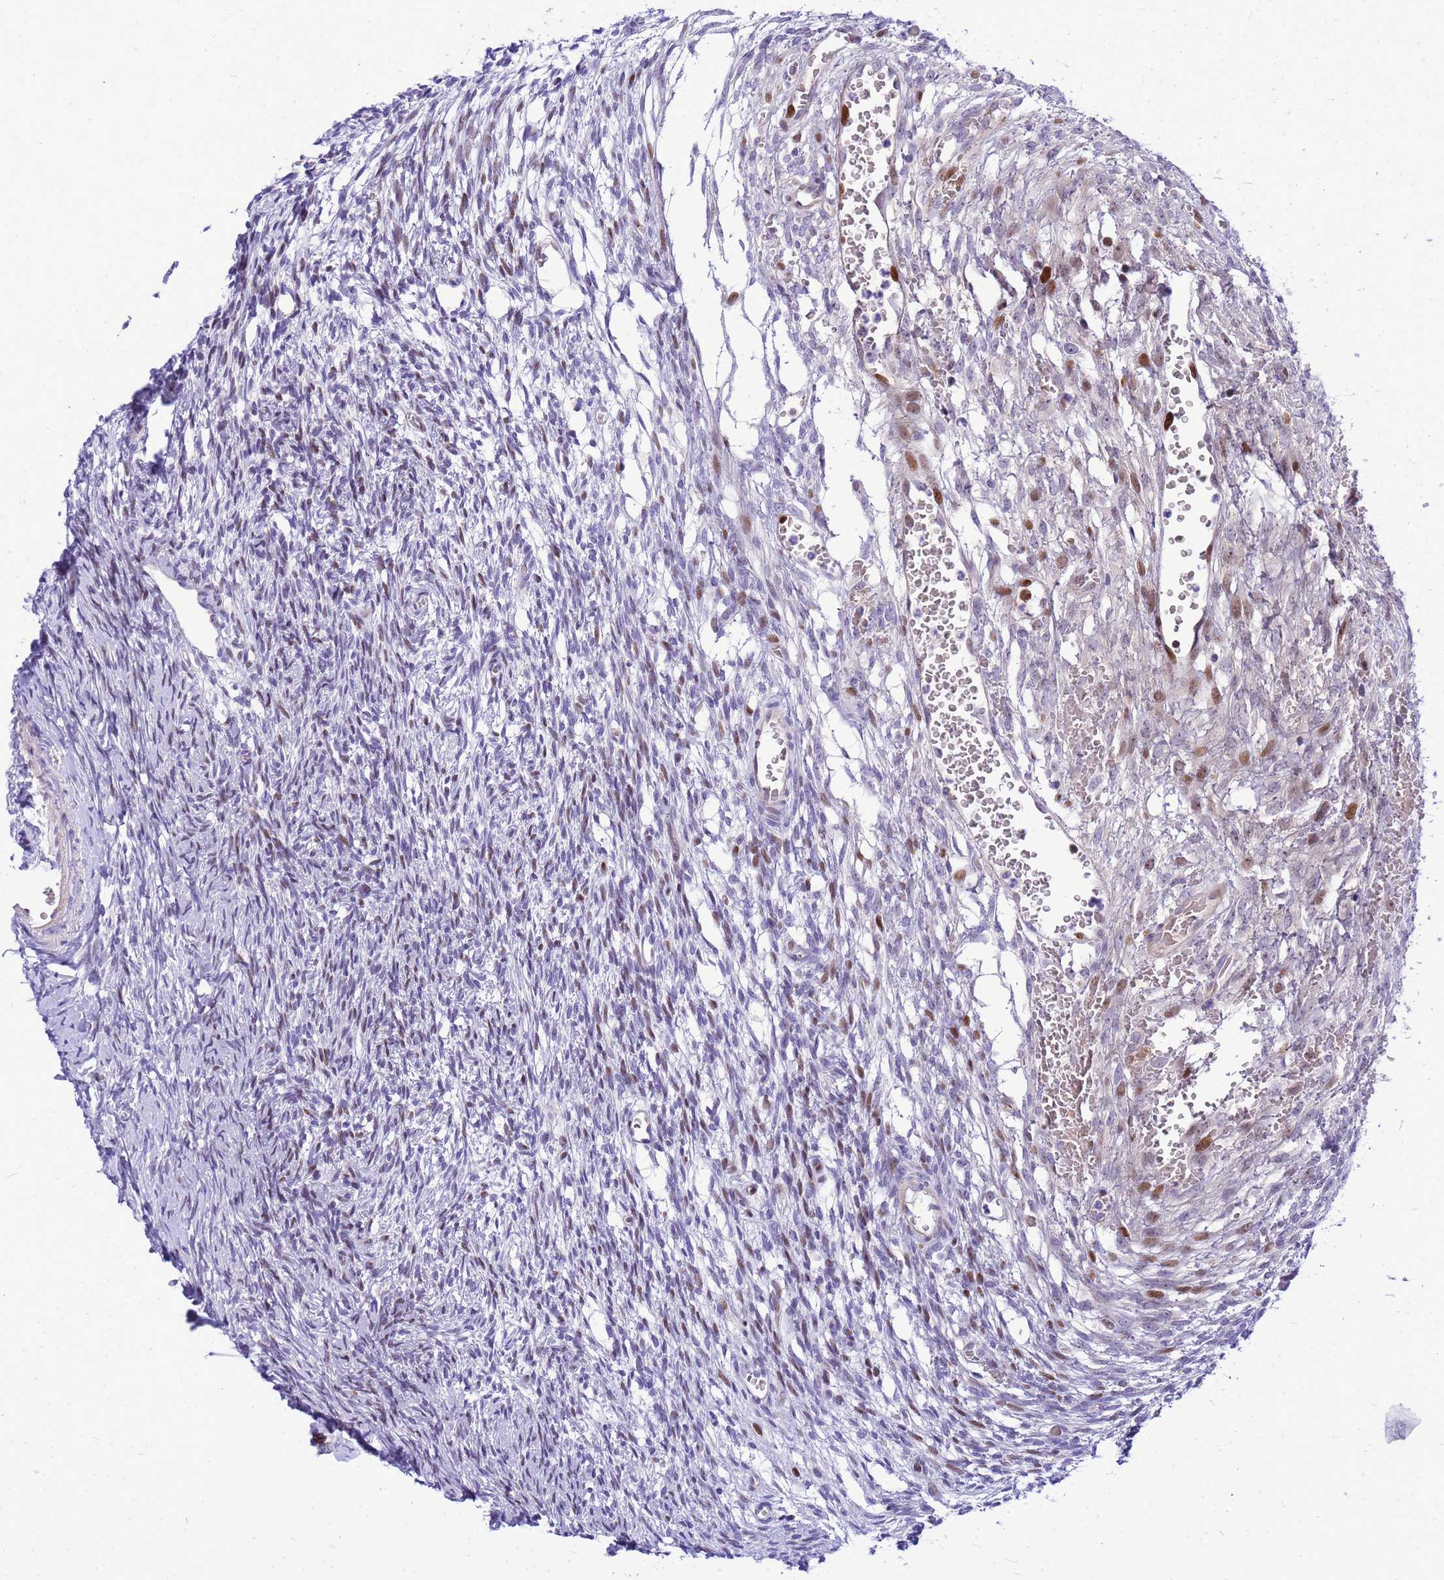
{"staining": {"intensity": "negative", "quantity": "none", "location": "none"}, "tissue": "ovary", "cell_type": "Follicle cells", "image_type": "normal", "snomed": [{"axis": "morphology", "description": "Normal tissue, NOS"}, {"axis": "topography", "description": "Ovary"}], "caption": "This is an IHC image of benign human ovary. There is no staining in follicle cells.", "gene": "ADAMTS7", "patient": {"sex": "female", "age": 39}}